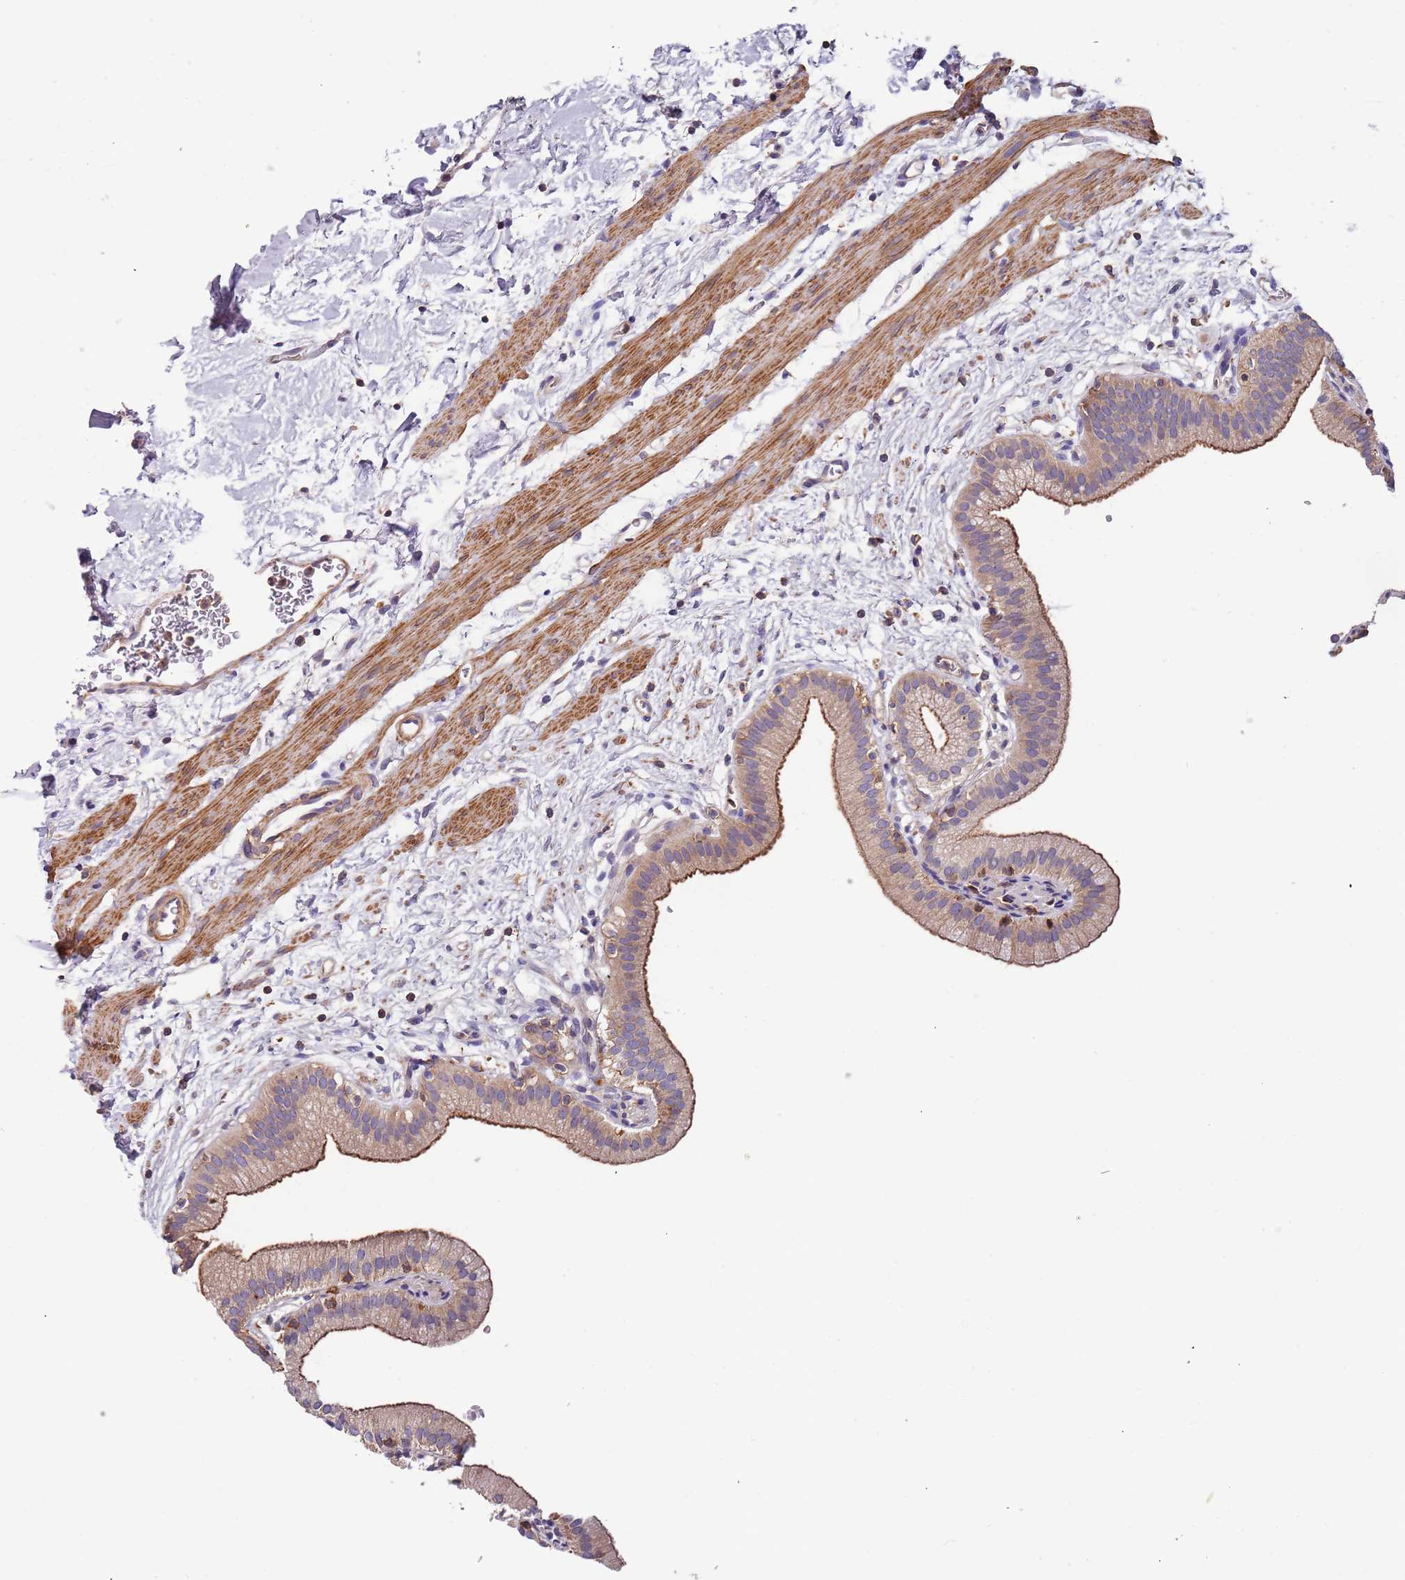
{"staining": {"intensity": "moderate", "quantity": "25%-75%", "location": "cytoplasmic/membranous"}, "tissue": "gallbladder", "cell_type": "Glandular cells", "image_type": "normal", "snomed": [{"axis": "morphology", "description": "Normal tissue, NOS"}, {"axis": "topography", "description": "Gallbladder"}], "caption": "Immunohistochemistry of unremarkable gallbladder exhibits medium levels of moderate cytoplasmic/membranous staining in about 25%-75% of glandular cells. The protein of interest is shown in brown color, while the nuclei are stained blue.", "gene": "SYT4", "patient": {"sex": "male", "age": 55}}